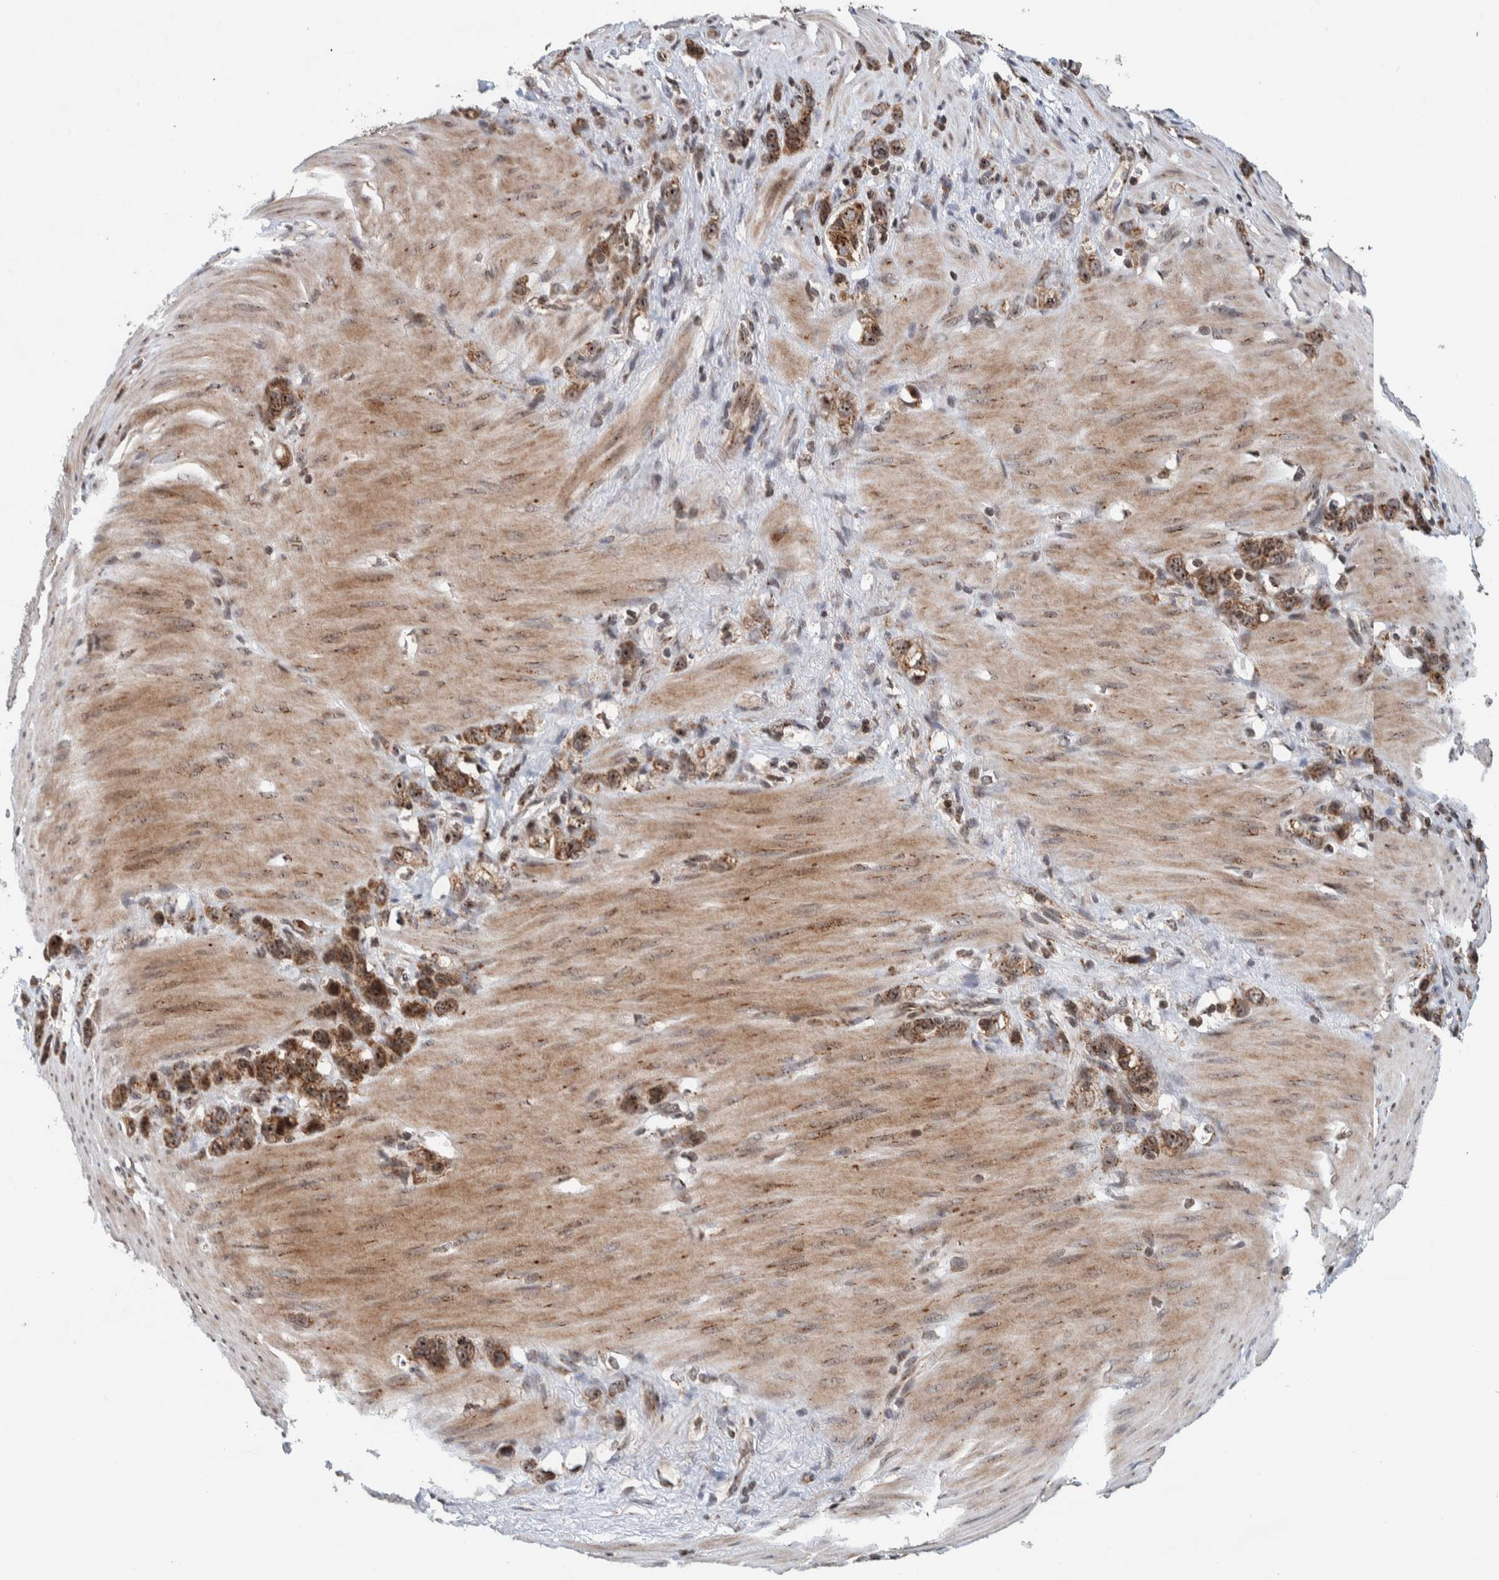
{"staining": {"intensity": "moderate", "quantity": ">75%", "location": "cytoplasmic/membranous,nuclear"}, "tissue": "stomach cancer", "cell_type": "Tumor cells", "image_type": "cancer", "snomed": [{"axis": "morphology", "description": "Normal tissue, NOS"}, {"axis": "morphology", "description": "Adenocarcinoma, NOS"}, {"axis": "morphology", "description": "Adenocarcinoma, High grade"}, {"axis": "topography", "description": "Stomach, upper"}, {"axis": "topography", "description": "Stomach"}], "caption": "Stomach high-grade adenocarcinoma stained for a protein (brown) exhibits moderate cytoplasmic/membranous and nuclear positive expression in approximately >75% of tumor cells.", "gene": "CCDC182", "patient": {"sex": "female", "age": 65}}